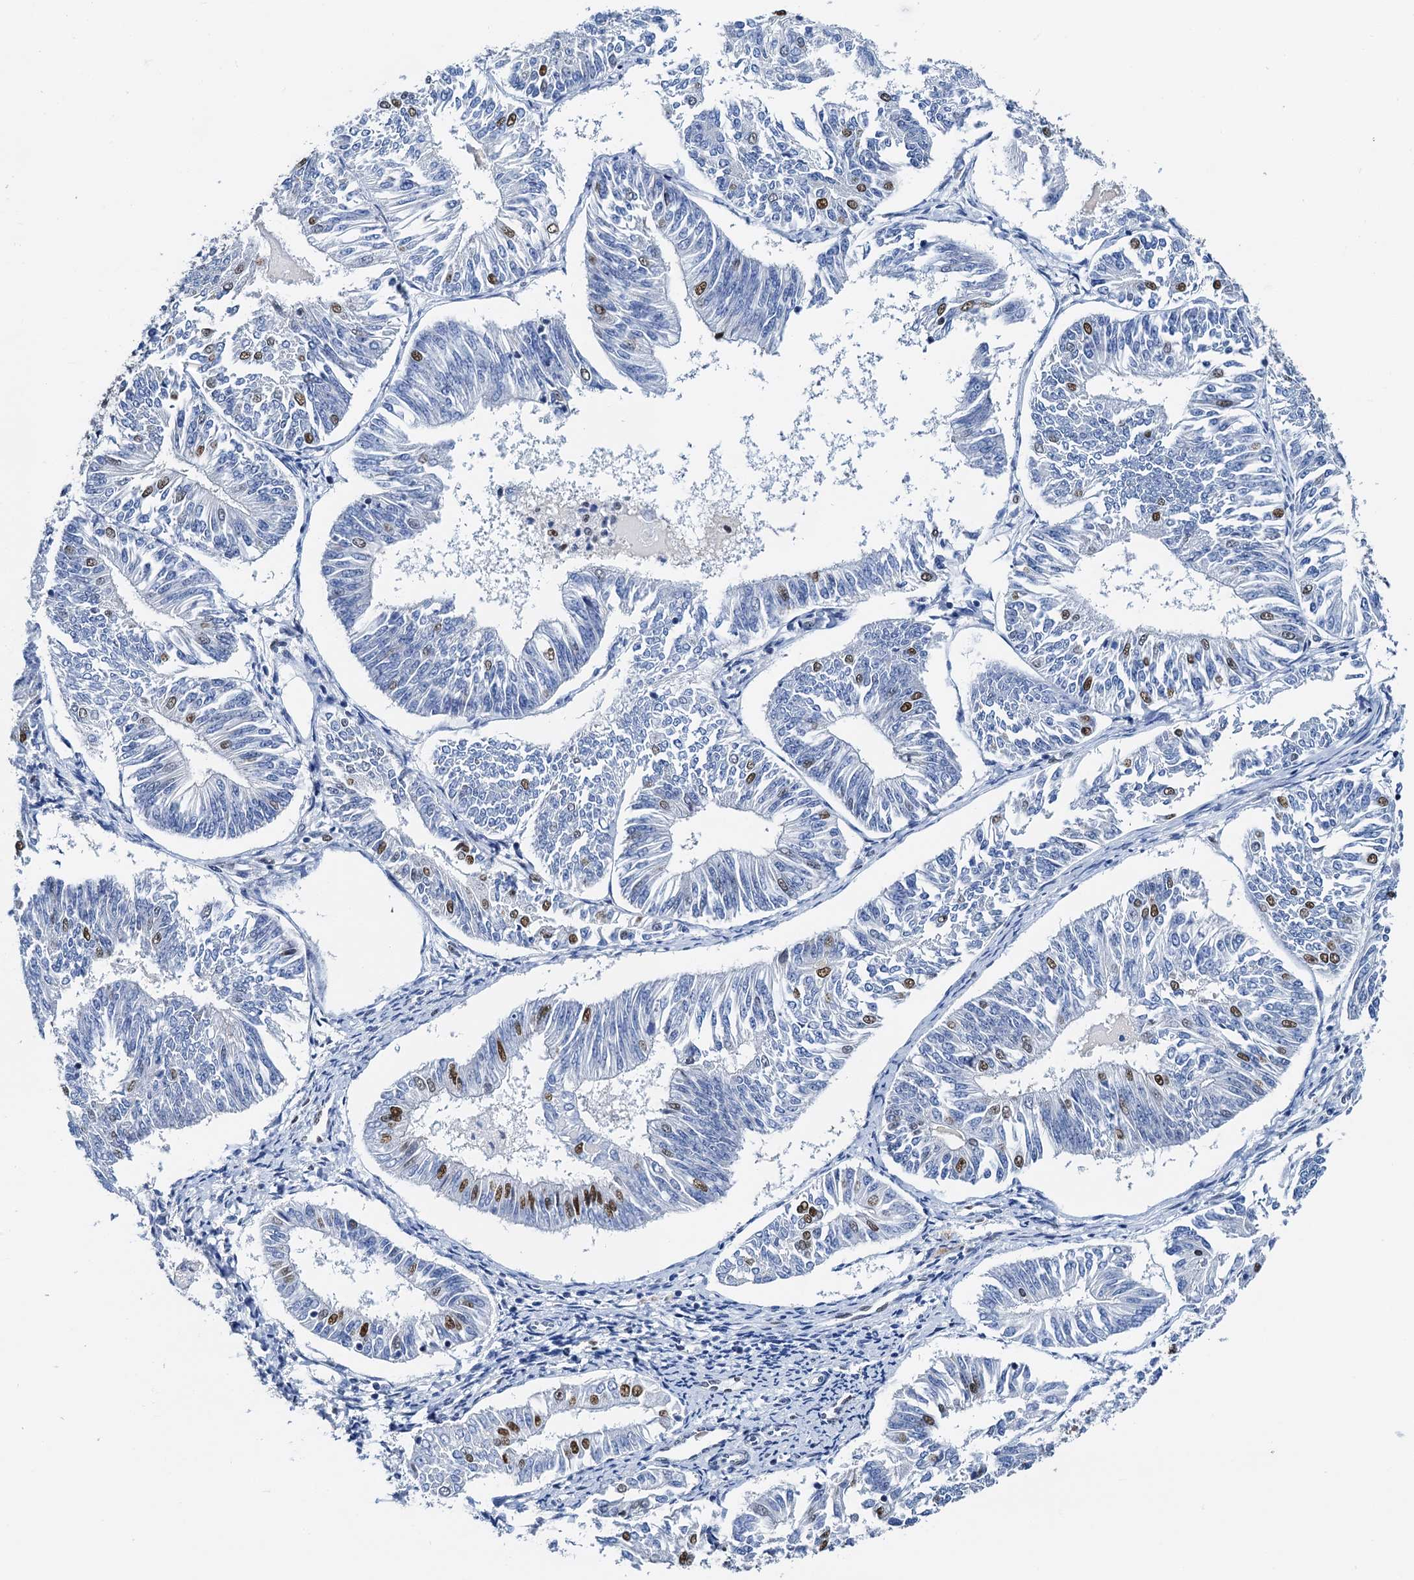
{"staining": {"intensity": "strong", "quantity": "<25%", "location": "nuclear"}, "tissue": "endometrial cancer", "cell_type": "Tumor cells", "image_type": "cancer", "snomed": [{"axis": "morphology", "description": "Adenocarcinoma, NOS"}, {"axis": "topography", "description": "Endometrium"}], "caption": "Approximately <25% of tumor cells in human endometrial cancer (adenocarcinoma) display strong nuclear protein staining as visualized by brown immunohistochemical staining.", "gene": "SLTM", "patient": {"sex": "female", "age": 58}}